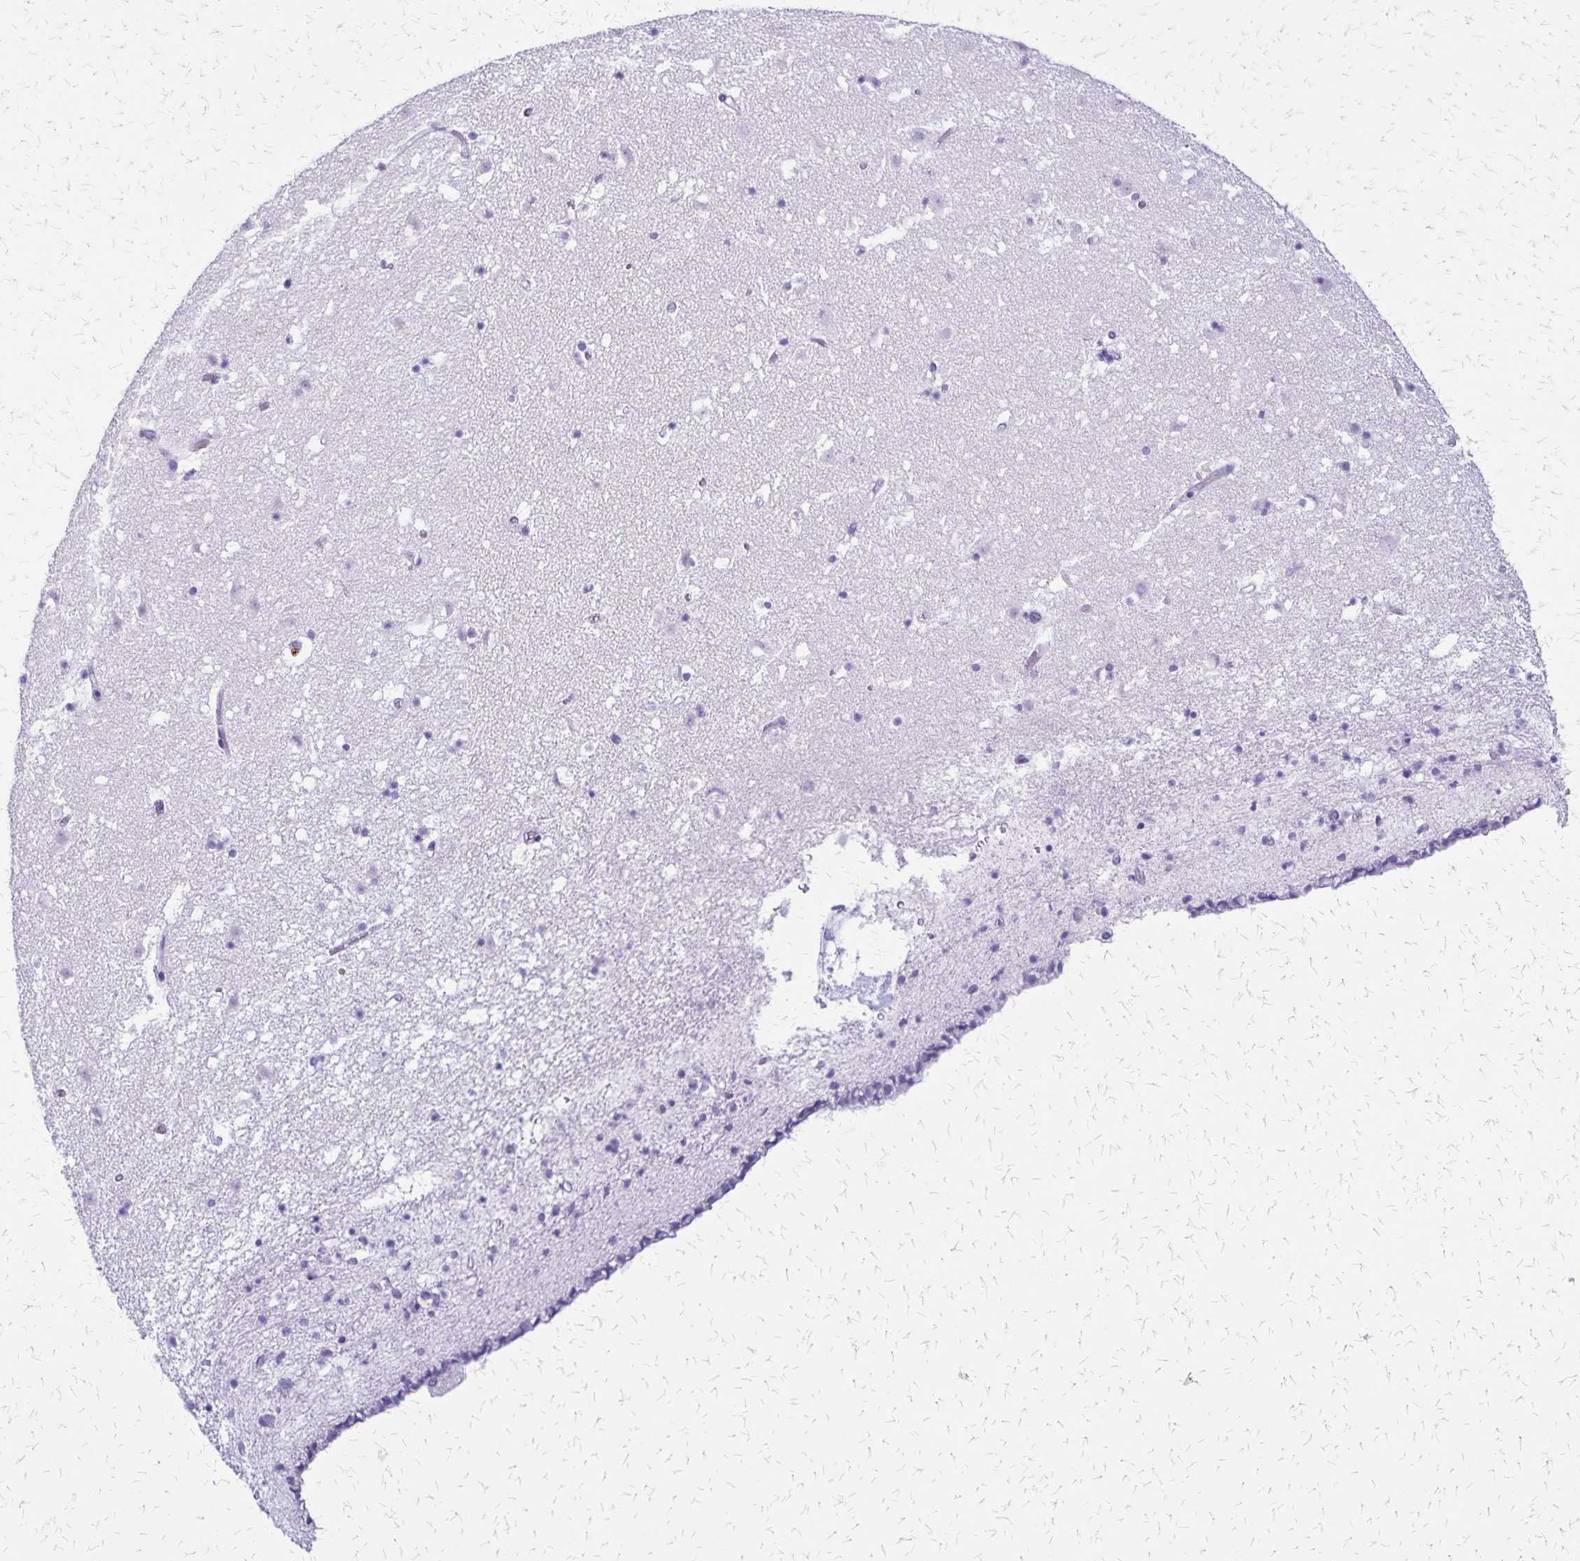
{"staining": {"intensity": "negative", "quantity": "none", "location": "none"}, "tissue": "caudate", "cell_type": "Glial cells", "image_type": "normal", "snomed": [{"axis": "morphology", "description": "Normal tissue, NOS"}, {"axis": "topography", "description": "Lateral ventricle wall"}], "caption": "An image of human caudate is negative for staining in glial cells. The staining is performed using DAB (3,3'-diaminobenzidine) brown chromogen with nuclei counter-stained in using hematoxylin.", "gene": "SLC13A2", "patient": {"sex": "female", "age": 42}}